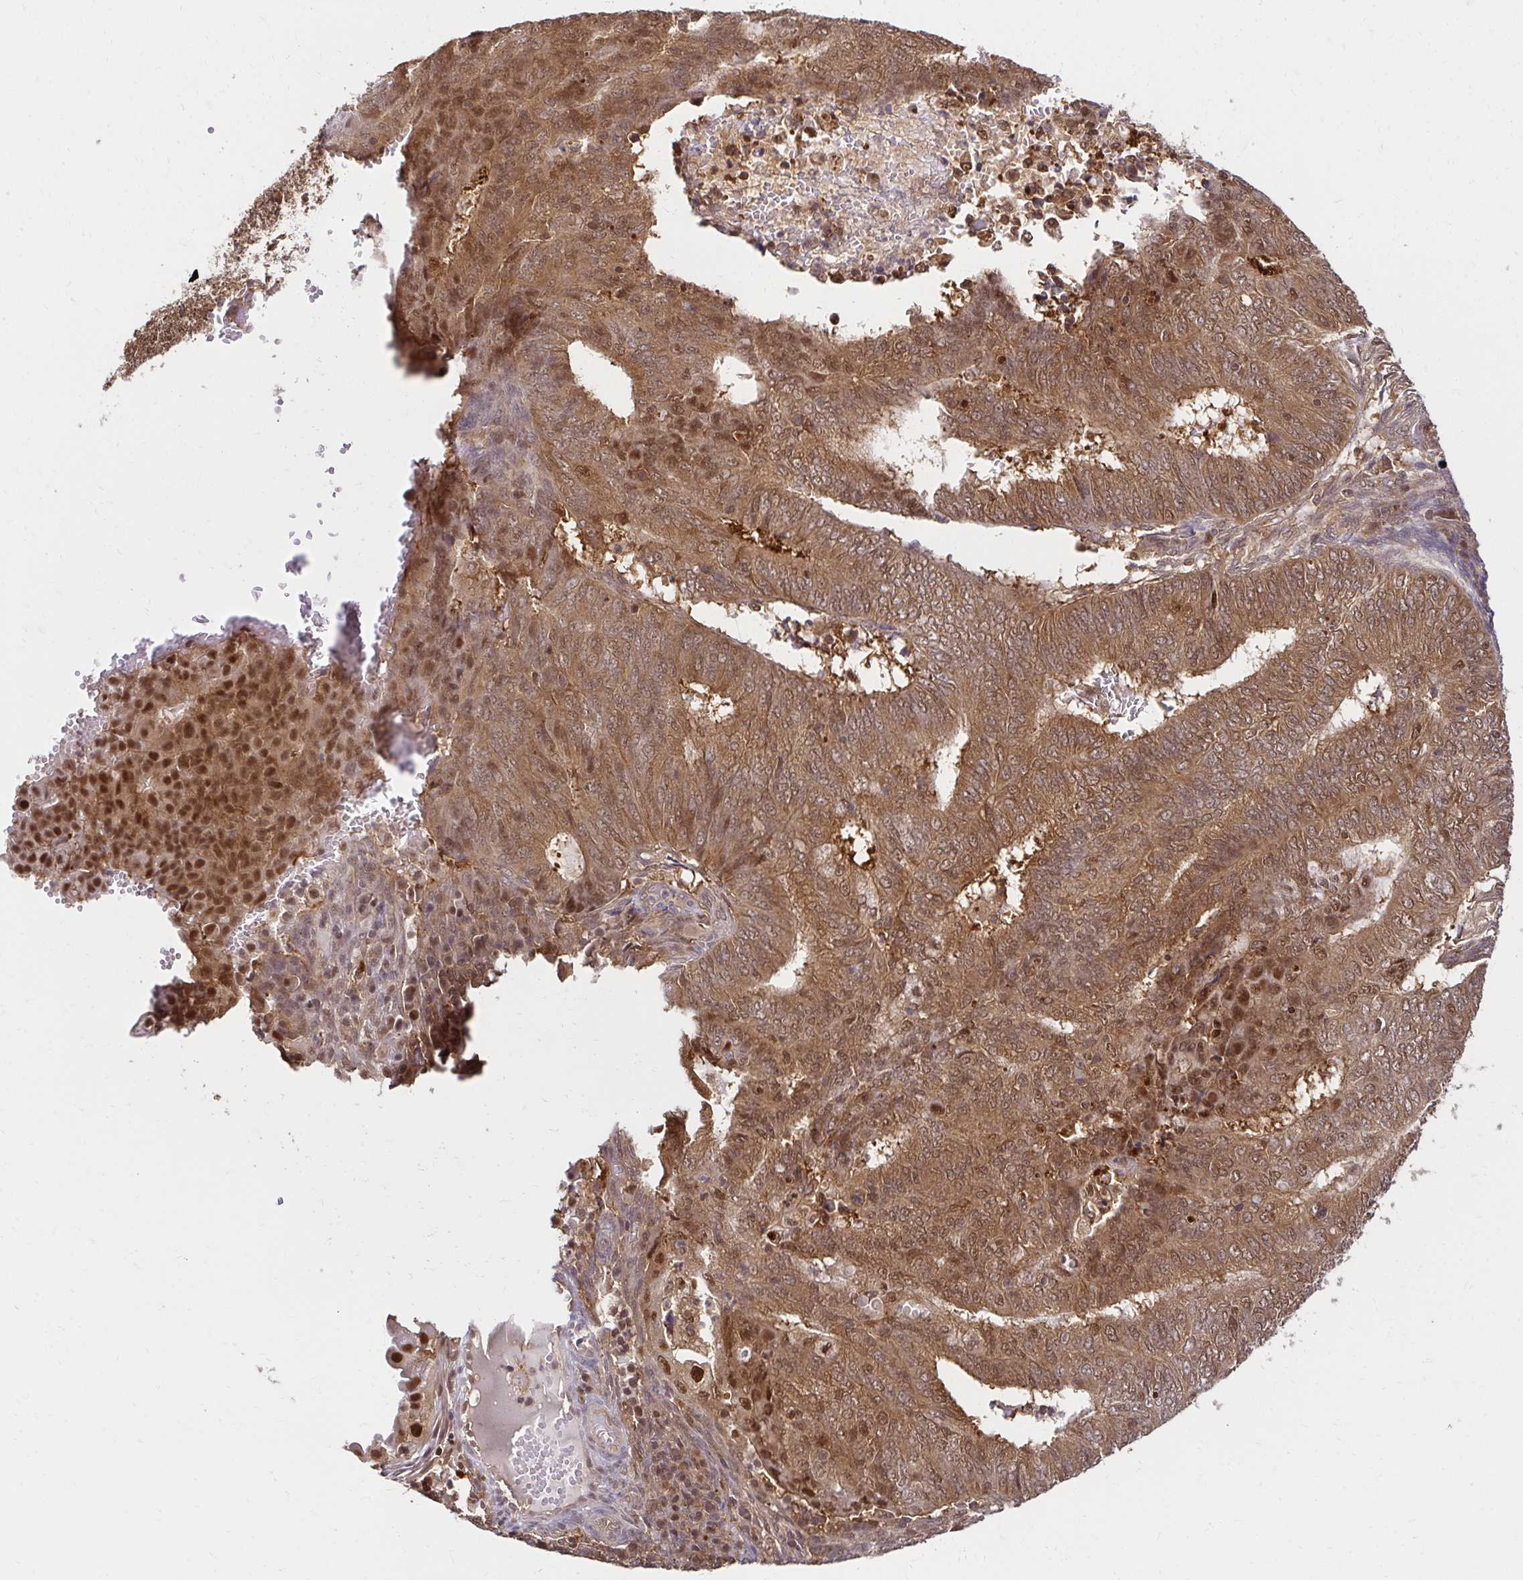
{"staining": {"intensity": "moderate", "quantity": ">75%", "location": "cytoplasmic/membranous,nuclear"}, "tissue": "endometrial cancer", "cell_type": "Tumor cells", "image_type": "cancer", "snomed": [{"axis": "morphology", "description": "Adenocarcinoma, NOS"}, {"axis": "topography", "description": "Endometrium"}], "caption": "The micrograph displays a brown stain indicating the presence of a protein in the cytoplasmic/membranous and nuclear of tumor cells in endometrial adenocarcinoma.", "gene": "PSMA4", "patient": {"sex": "female", "age": 62}}